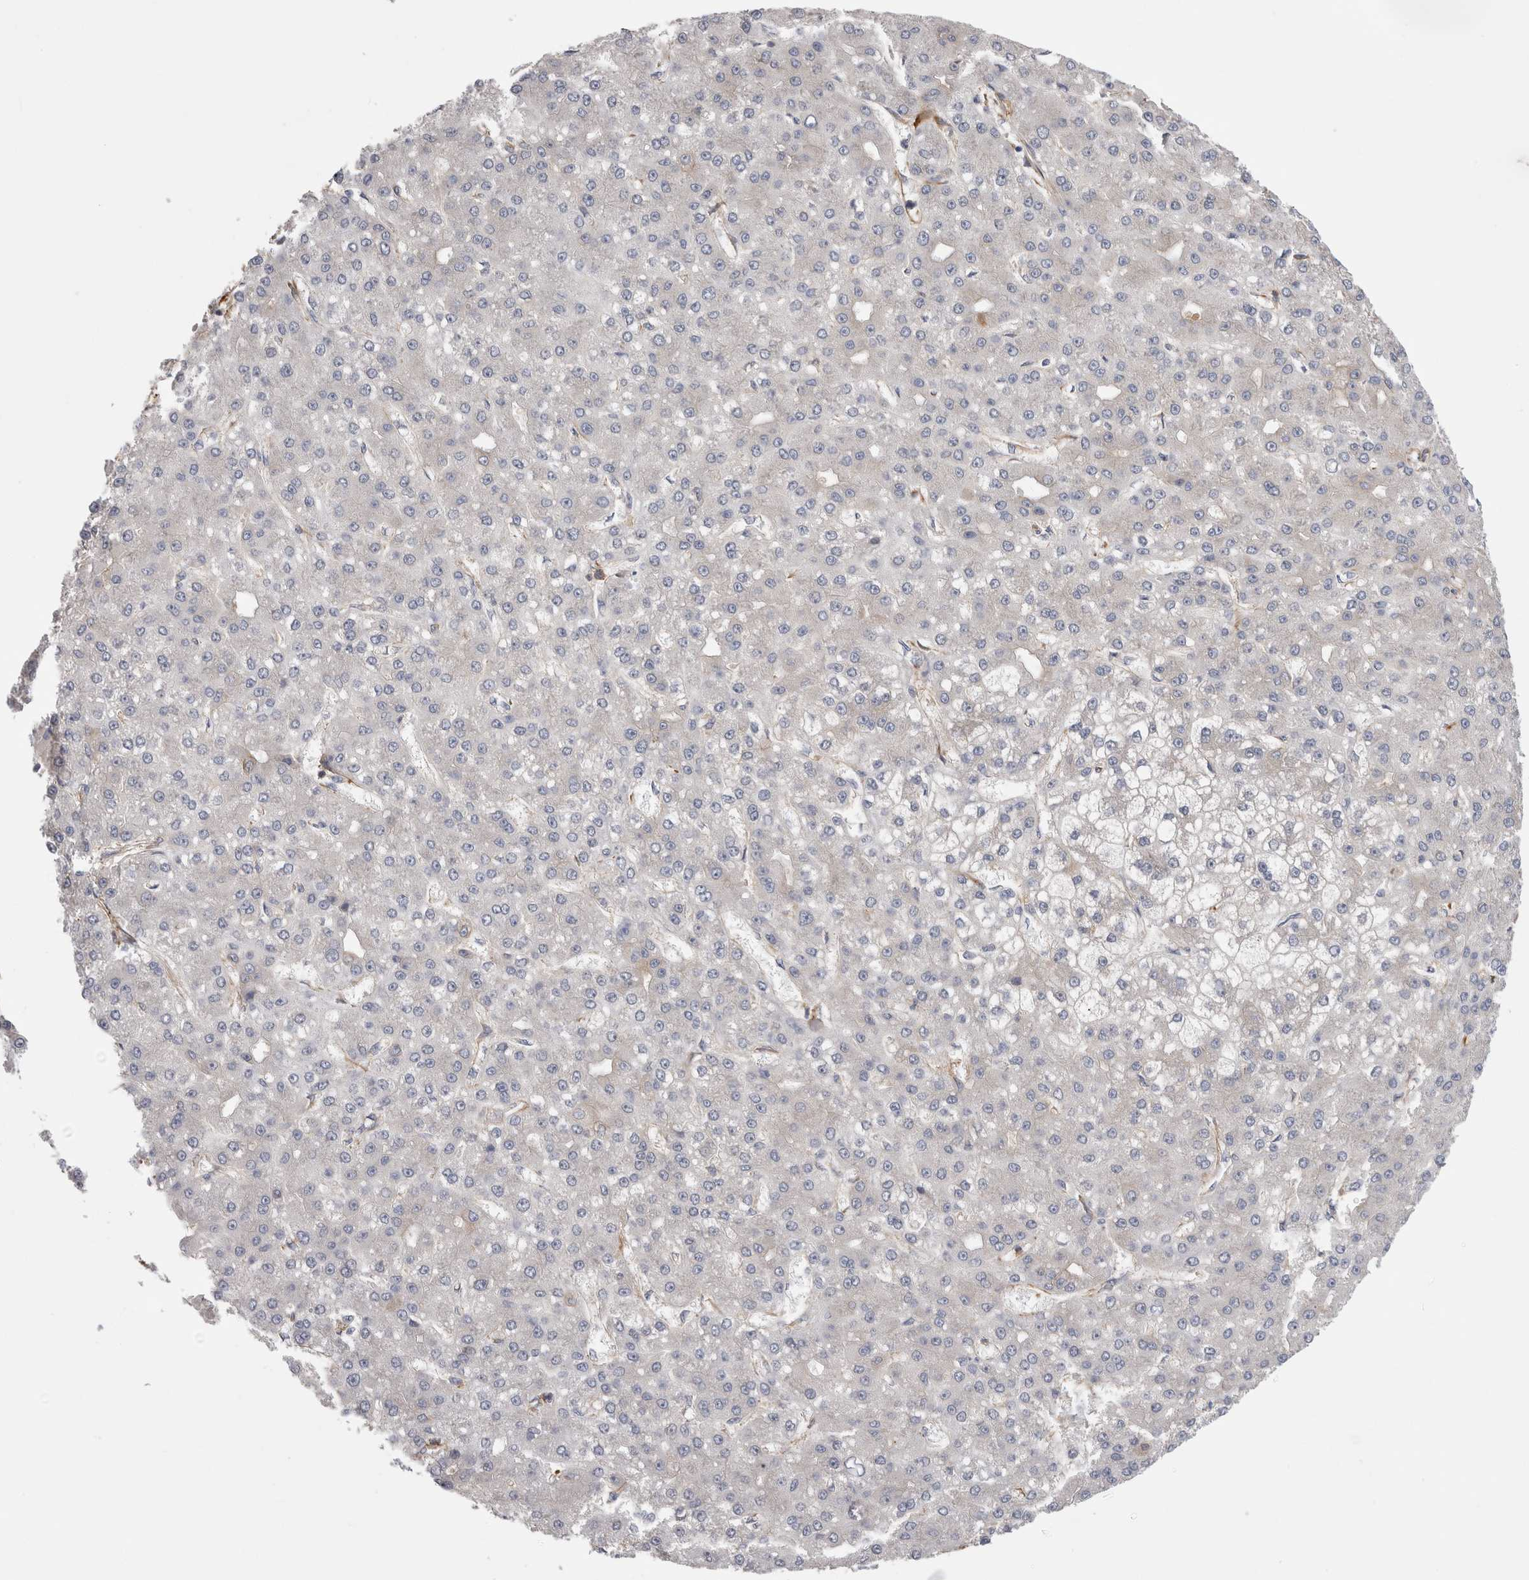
{"staining": {"intensity": "negative", "quantity": "none", "location": "none"}, "tissue": "liver cancer", "cell_type": "Tumor cells", "image_type": "cancer", "snomed": [{"axis": "morphology", "description": "Carcinoma, Hepatocellular, NOS"}, {"axis": "topography", "description": "Liver"}], "caption": "High magnification brightfield microscopy of liver cancer (hepatocellular carcinoma) stained with DAB (brown) and counterstained with hematoxylin (blue): tumor cells show no significant expression.", "gene": "EPRS1", "patient": {"sex": "male", "age": 67}}